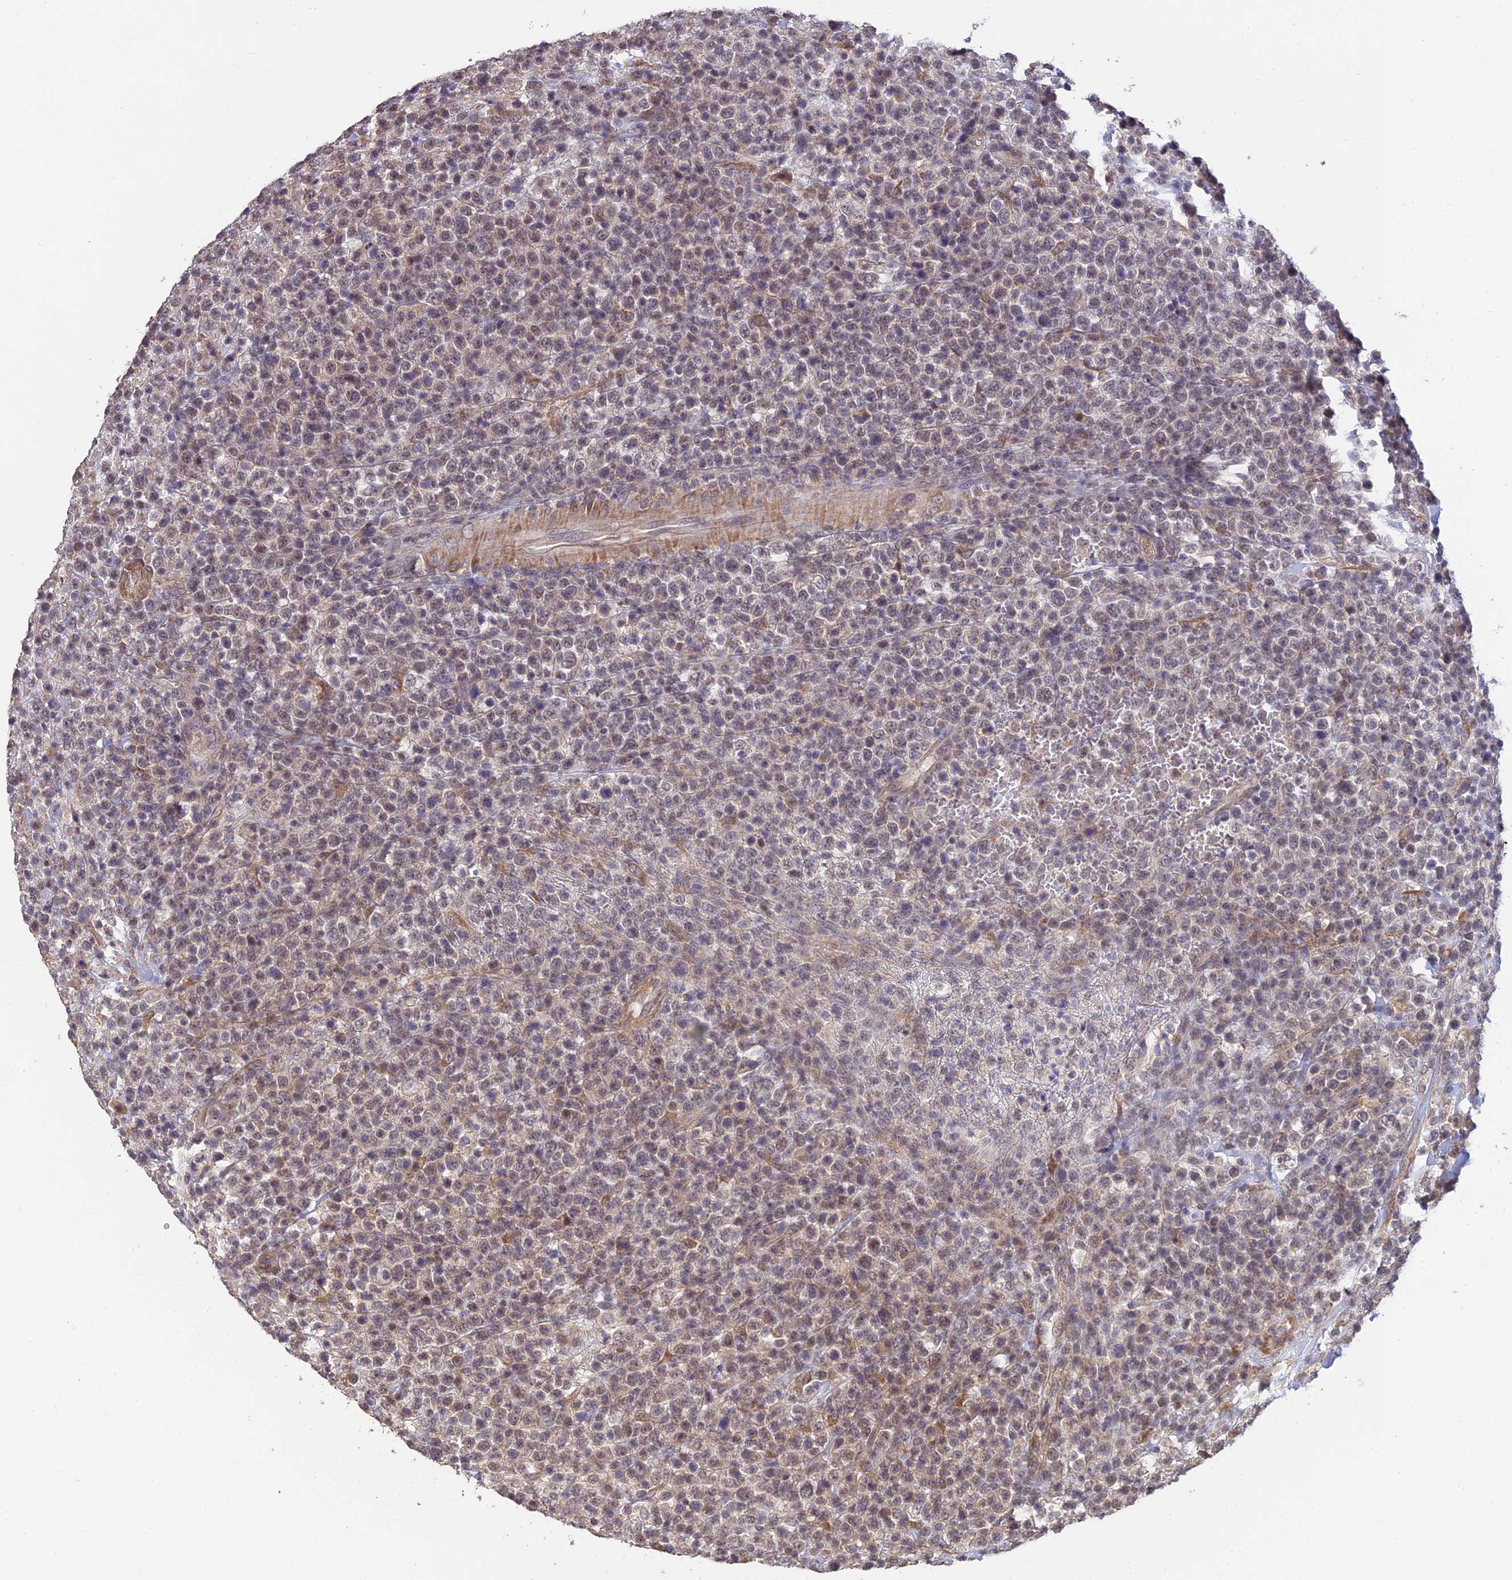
{"staining": {"intensity": "weak", "quantity": "<25%", "location": "cytoplasmic/membranous"}, "tissue": "lymphoma", "cell_type": "Tumor cells", "image_type": "cancer", "snomed": [{"axis": "morphology", "description": "Malignant lymphoma, non-Hodgkin's type, High grade"}, {"axis": "topography", "description": "Colon"}], "caption": "DAB (3,3'-diaminobenzidine) immunohistochemical staining of lymphoma exhibits no significant expression in tumor cells.", "gene": "PAGR1", "patient": {"sex": "female", "age": 53}}